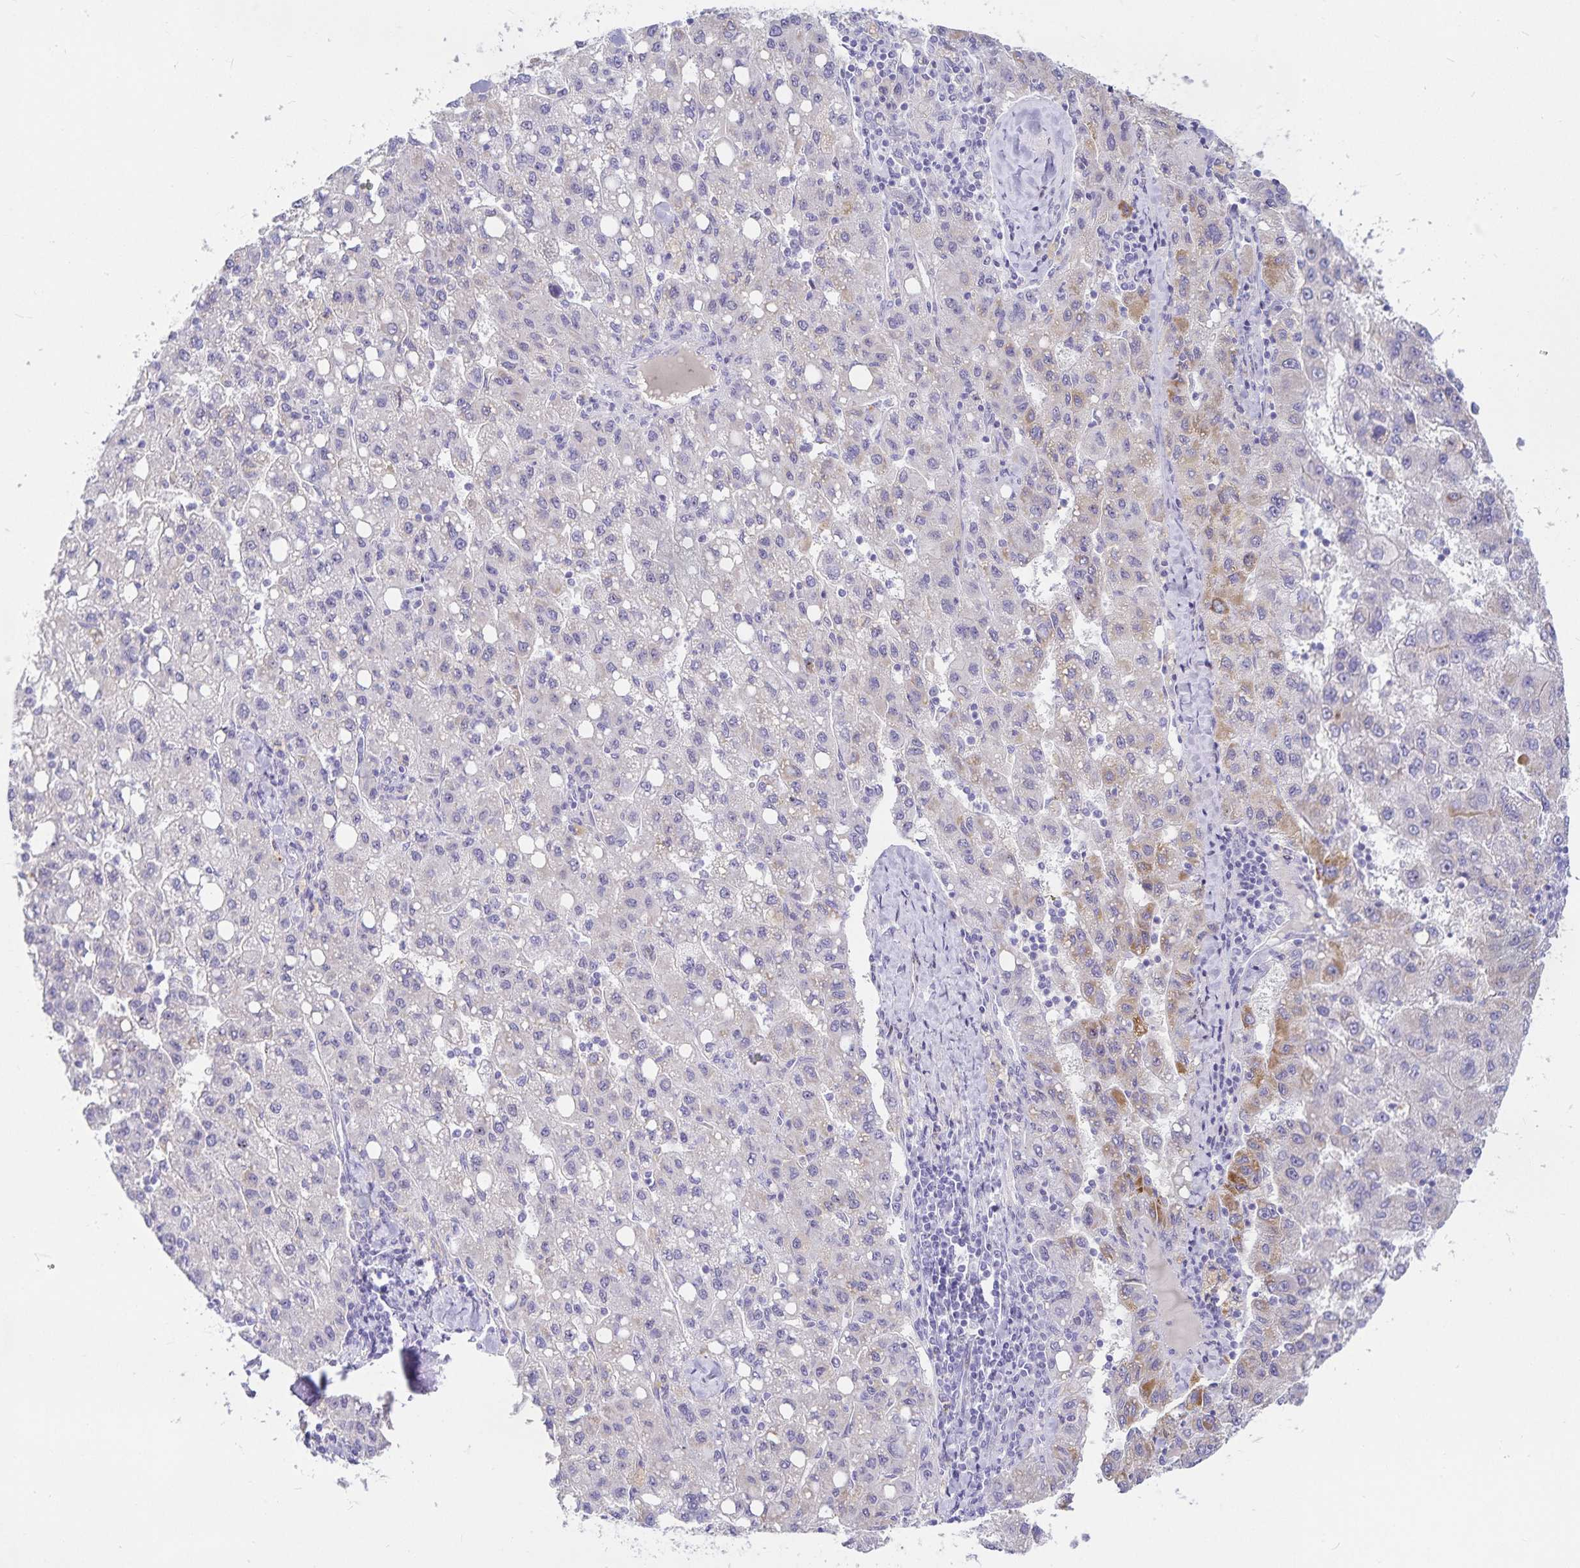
{"staining": {"intensity": "weak", "quantity": "<25%", "location": "cytoplasmic/membranous"}, "tissue": "liver cancer", "cell_type": "Tumor cells", "image_type": "cancer", "snomed": [{"axis": "morphology", "description": "Carcinoma, Hepatocellular, NOS"}, {"axis": "topography", "description": "Liver"}], "caption": "Tumor cells are negative for brown protein staining in hepatocellular carcinoma (liver). (Immunohistochemistry (ihc), brightfield microscopy, high magnification).", "gene": "KBTBD13", "patient": {"sex": "female", "age": 82}}